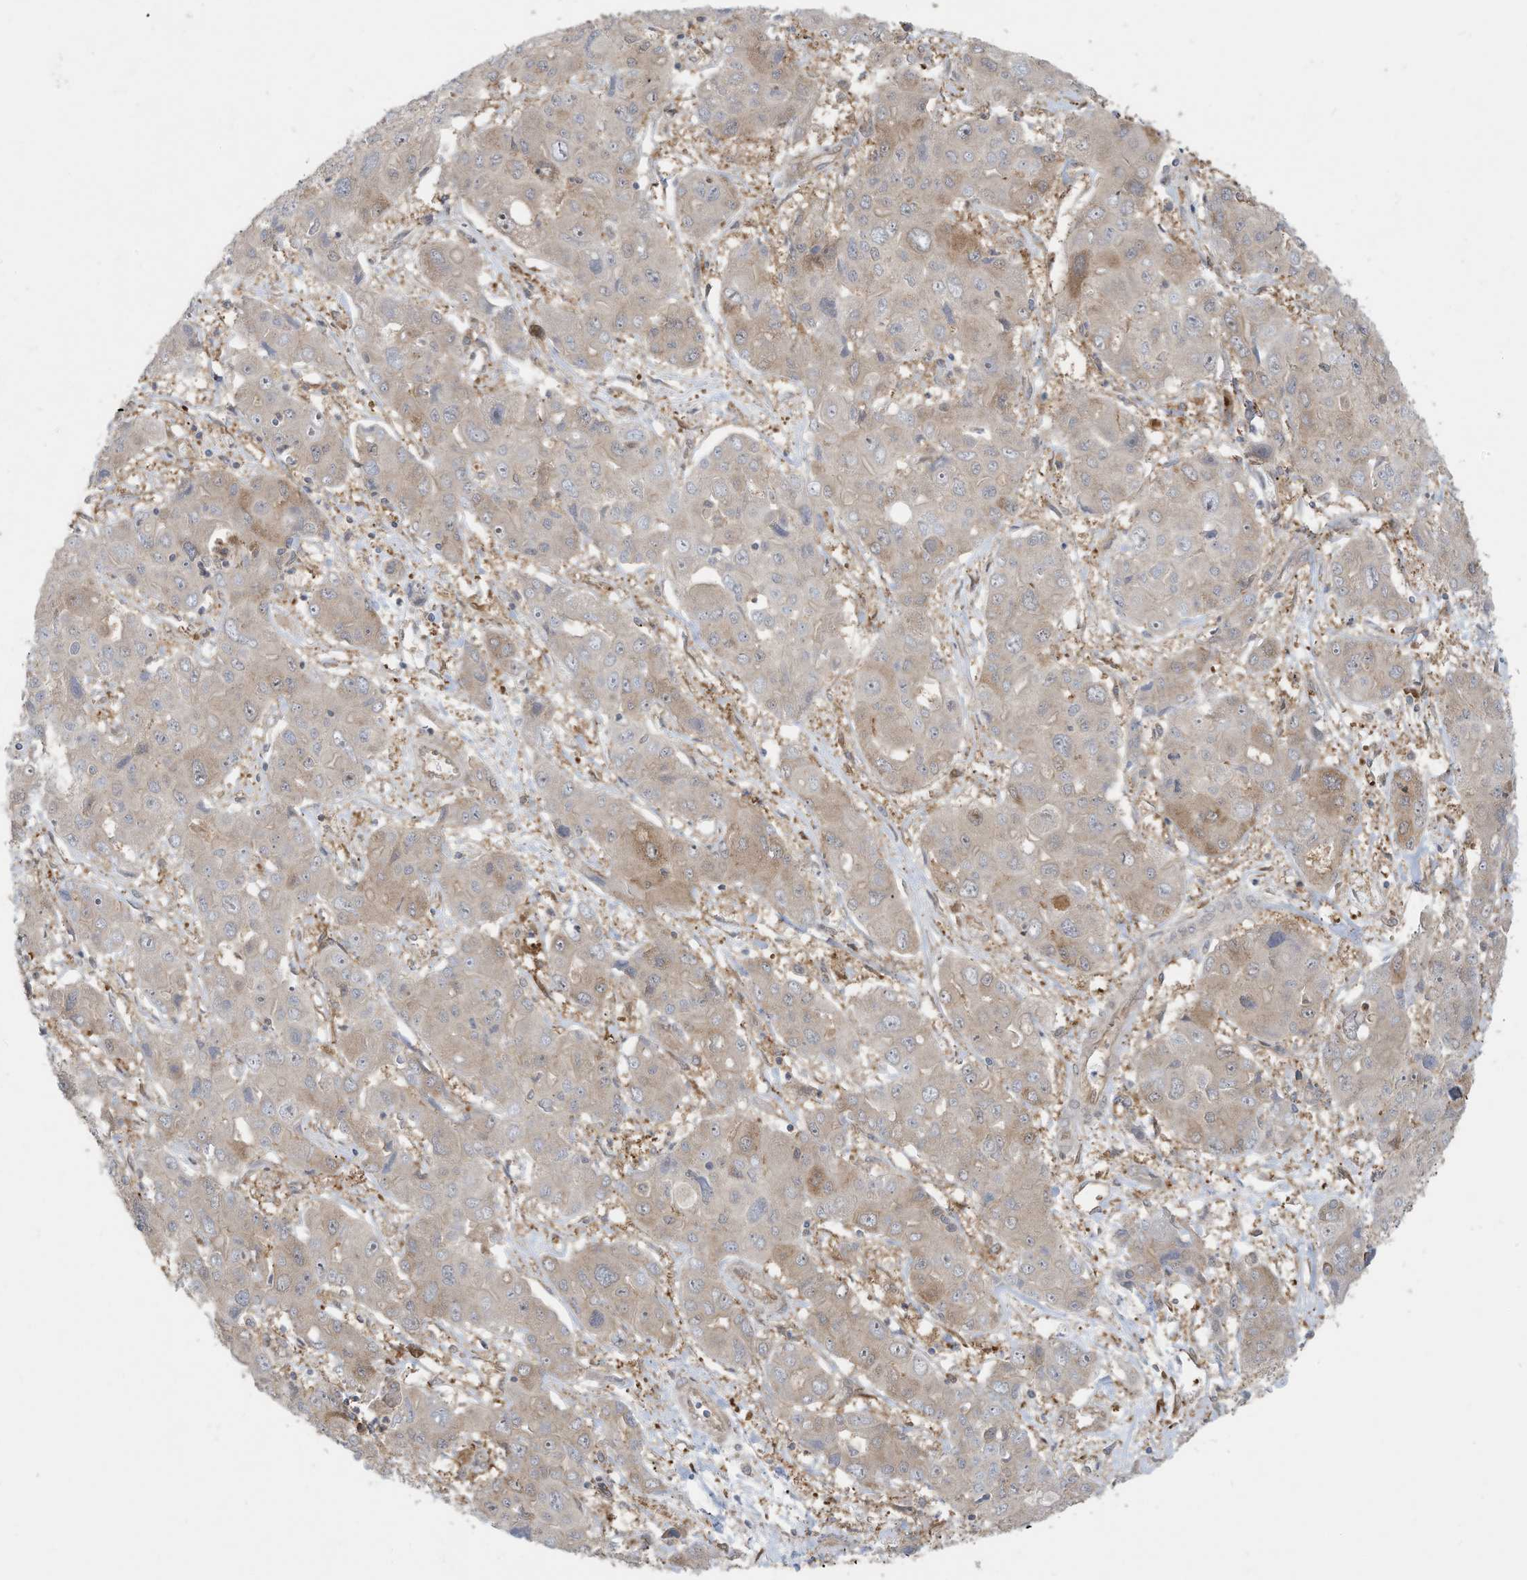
{"staining": {"intensity": "weak", "quantity": "<25%", "location": "cytoplasmic/membranous"}, "tissue": "liver cancer", "cell_type": "Tumor cells", "image_type": "cancer", "snomed": [{"axis": "morphology", "description": "Cholangiocarcinoma"}, {"axis": "topography", "description": "Liver"}], "caption": "IHC of liver cancer displays no positivity in tumor cells.", "gene": "USE1", "patient": {"sex": "male", "age": 67}}